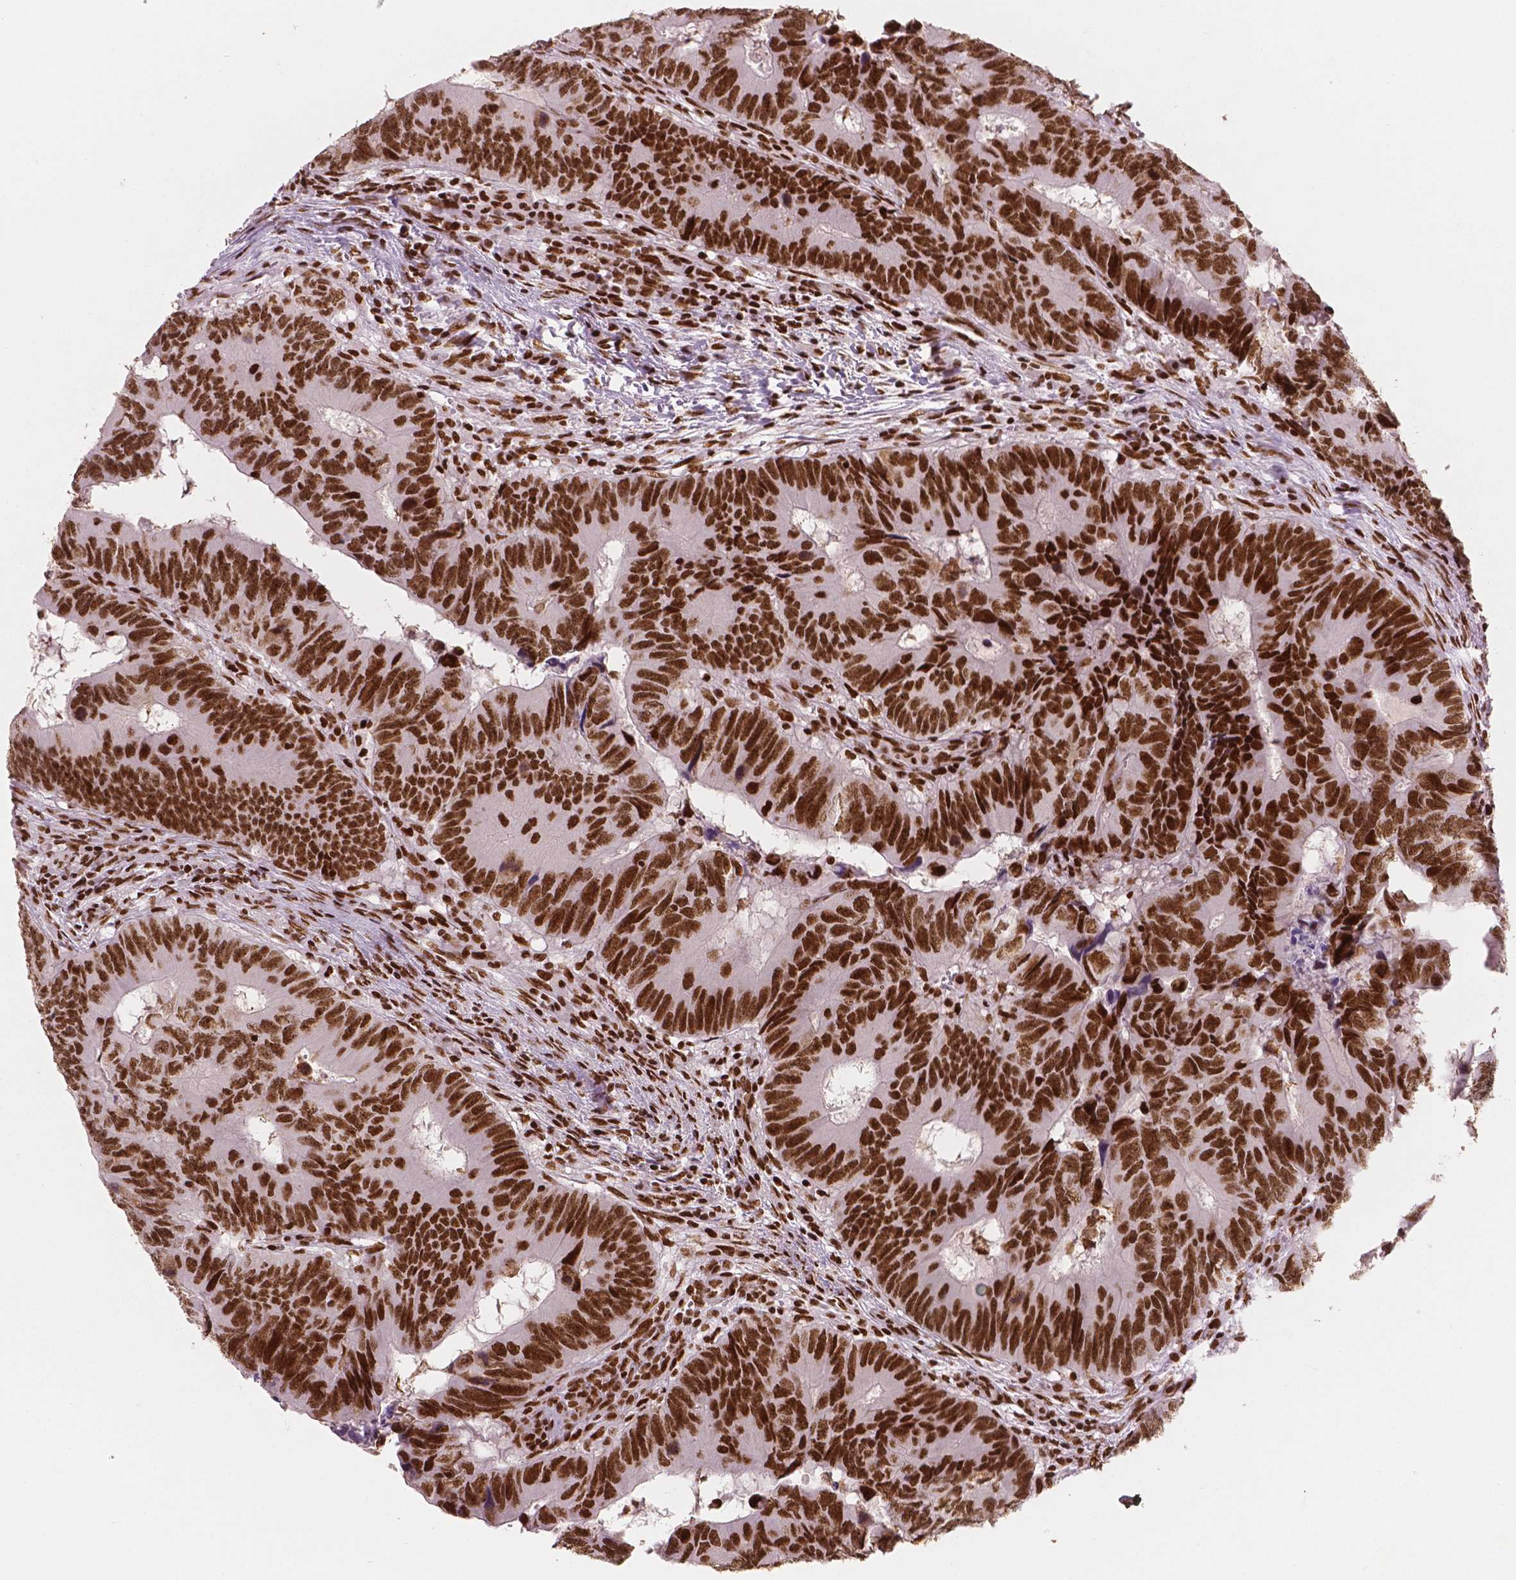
{"staining": {"intensity": "strong", "quantity": ">75%", "location": "nuclear"}, "tissue": "colorectal cancer", "cell_type": "Tumor cells", "image_type": "cancer", "snomed": [{"axis": "morphology", "description": "Adenocarcinoma, NOS"}, {"axis": "topography", "description": "Colon"}], "caption": "Brown immunohistochemical staining in human colorectal adenocarcinoma exhibits strong nuclear staining in about >75% of tumor cells. (DAB (3,3'-diaminobenzidine) IHC, brown staining for protein, blue staining for nuclei).", "gene": "BRD4", "patient": {"sex": "female", "age": 82}}